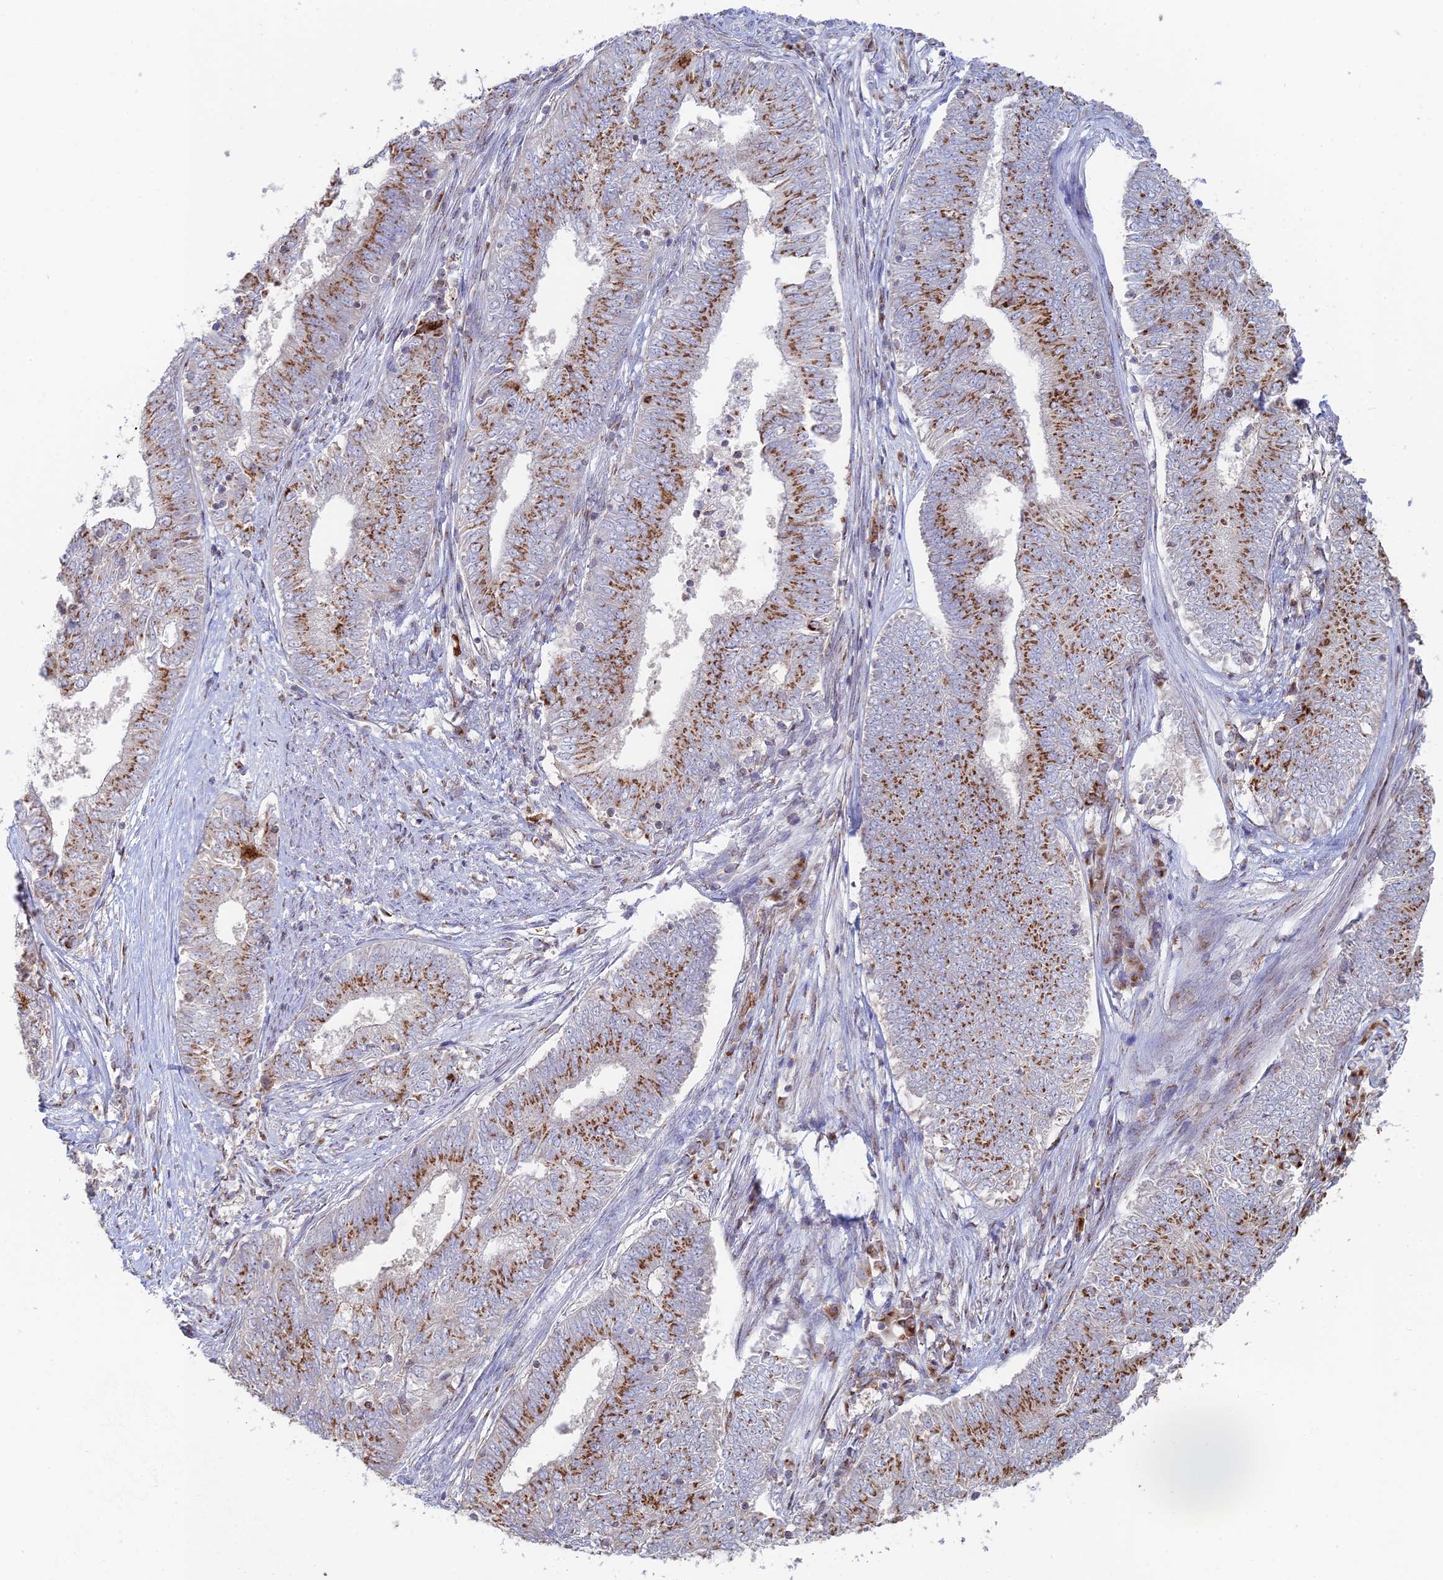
{"staining": {"intensity": "moderate", "quantity": ">75%", "location": "cytoplasmic/membranous"}, "tissue": "endometrial cancer", "cell_type": "Tumor cells", "image_type": "cancer", "snomed": [{"axis": "morphology", "description": "Adenocarcinoma, NOS"}, {"axis": "topography", "description": "Endometrium"}], "caption": "DAB (3,3'-diaminobenzidine) immunohistochemical staining of endometrial cancer (adenocarcinoma) displays moderate cytoplasmic/membranous protein staining in approximately >75% of tumor cells.", "gene": "HS2ST1", "patient": {"sex": "female", "age": 62}}